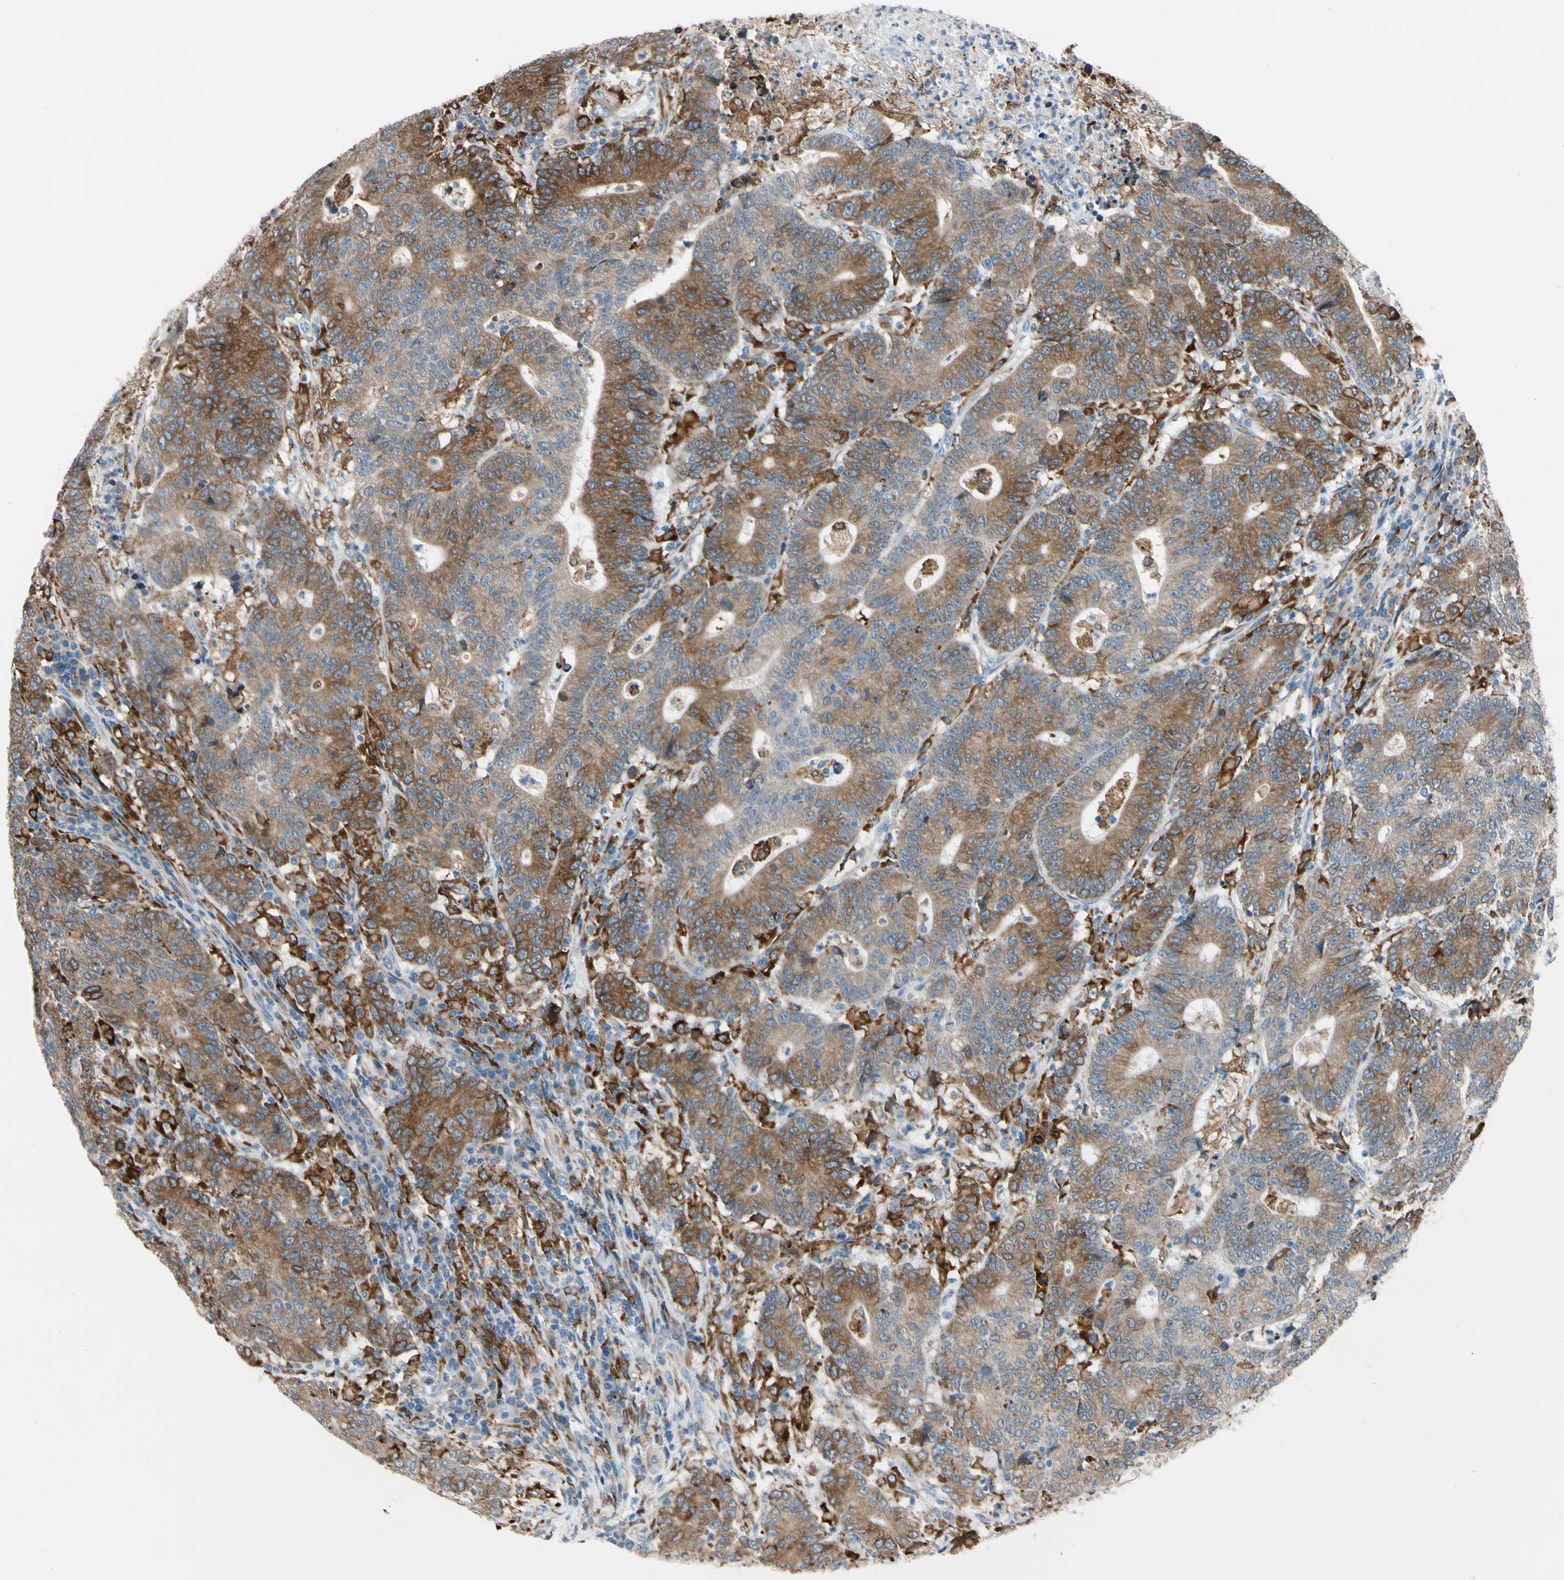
{"staining": {"intensity": "moderate", "quantity": ">75%", "location": "cytoplasmic/membranous"}, "tissue": "colorectal cancer", "cell_type": "Tumor cells", "image_type": "cancer", "snomed": [{"axis": "morphology", "description": "Normal tissue, NOS"}, {"axis": "morphology", "description": "Adenocarcinoma, NOS"}, {"axis": "topography", "description": "Colon"}], "caption": "About >75% of tumor cells in human colorectal cancer reveal moderate cytoplasmic/membranous protein positivity as visualized by brown immunohistochemical staining.", "gene": "LRPAP1", "patient": {"sex": "female", "age": 75}}